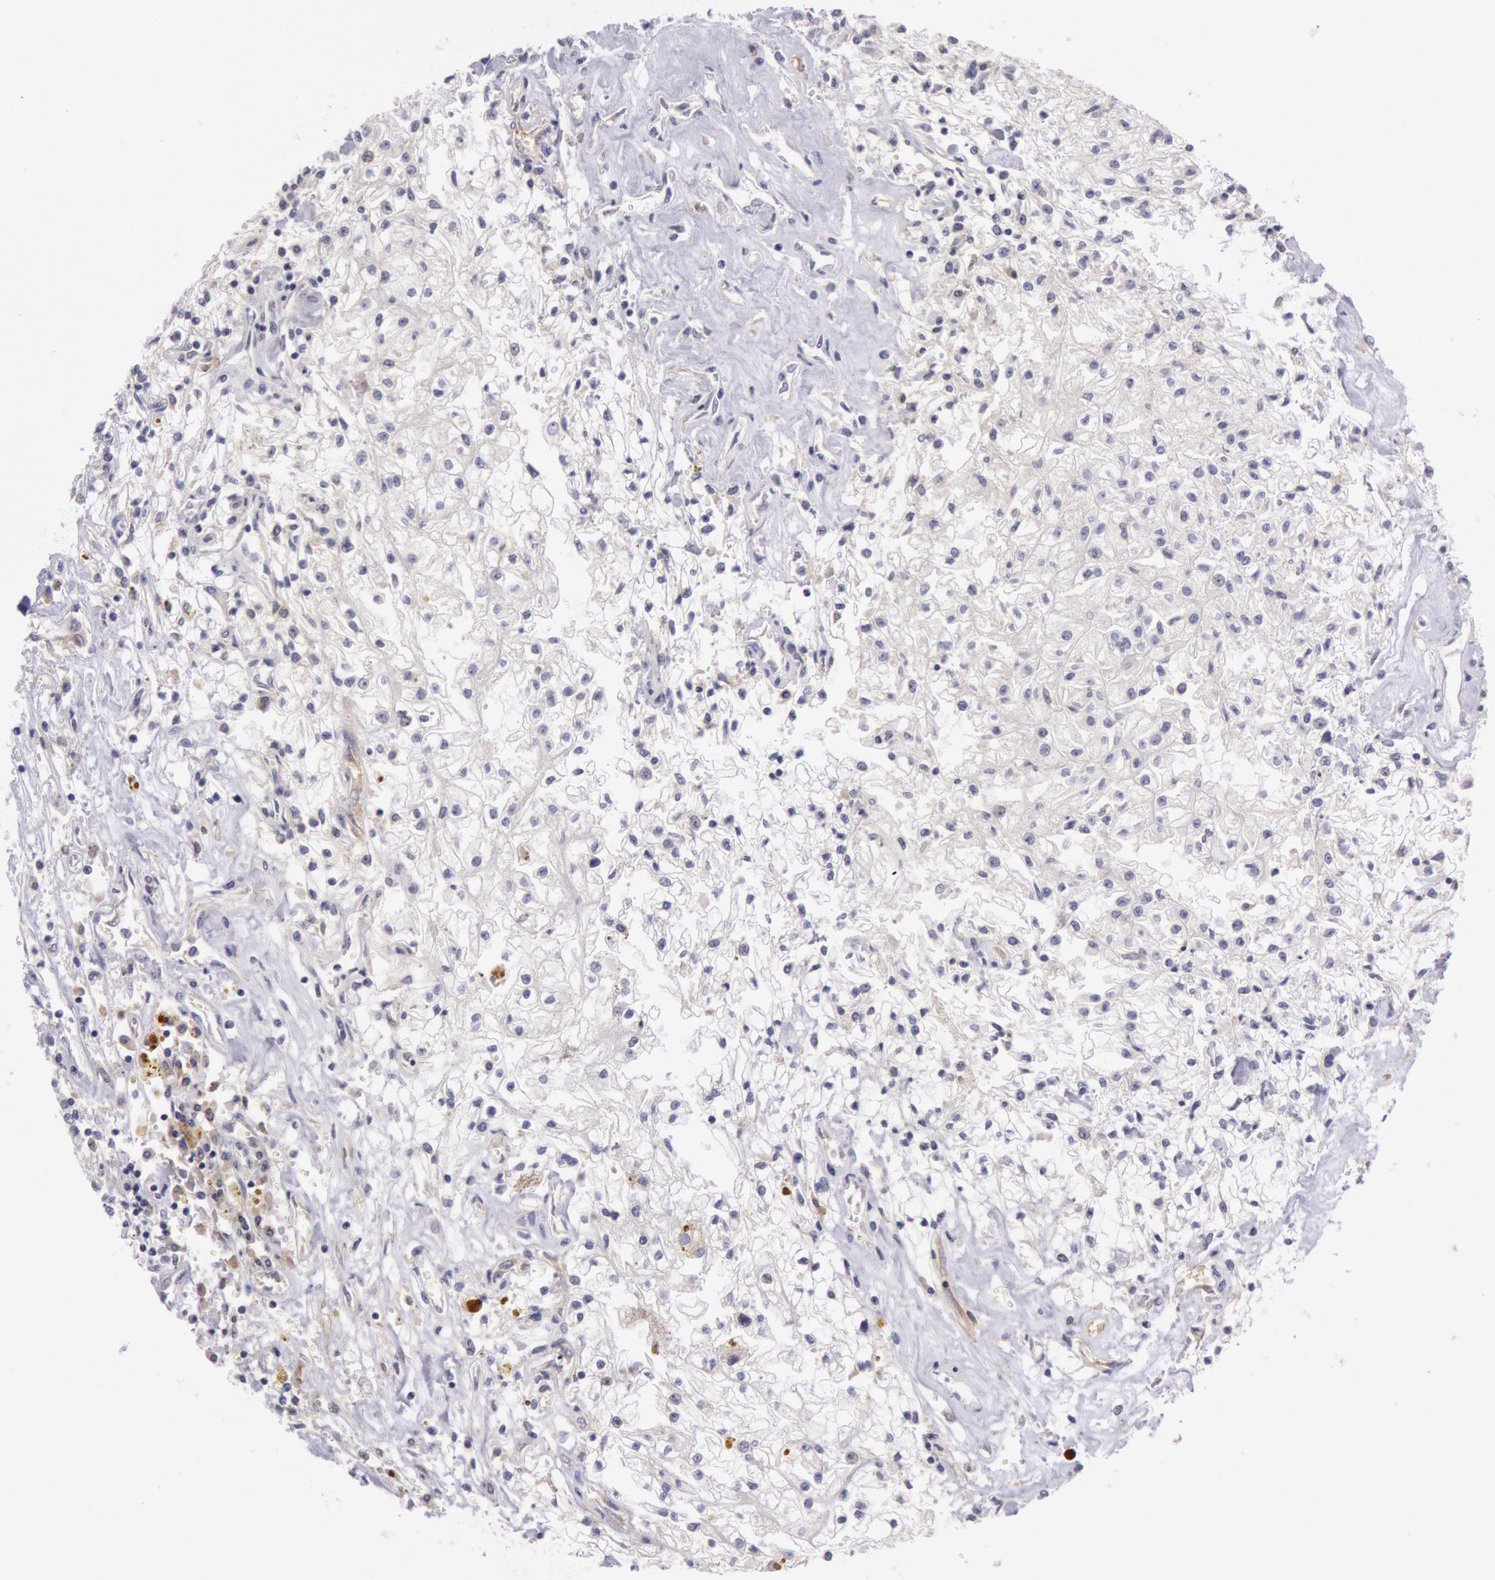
{"staining": {"intensity": "negative", "quantity": "none", "location": "none"}, "tissue": "renal cancer", "cell_type": "Tumor cells", "image_type": "cancer", "snomed": [{"axis": "morphology", "description": "Adenocarcinoma, NOS"}, {"axis": "topography", "description": "Kidney"}], "caption": "A high-resolution image shows immunohistochemistry (IHC) staining of renal adenocarcinoma, which displays no significant staining in tumor cells.", "gene": "MYO5A", "patient": {"sex": "male", "age": 78}}